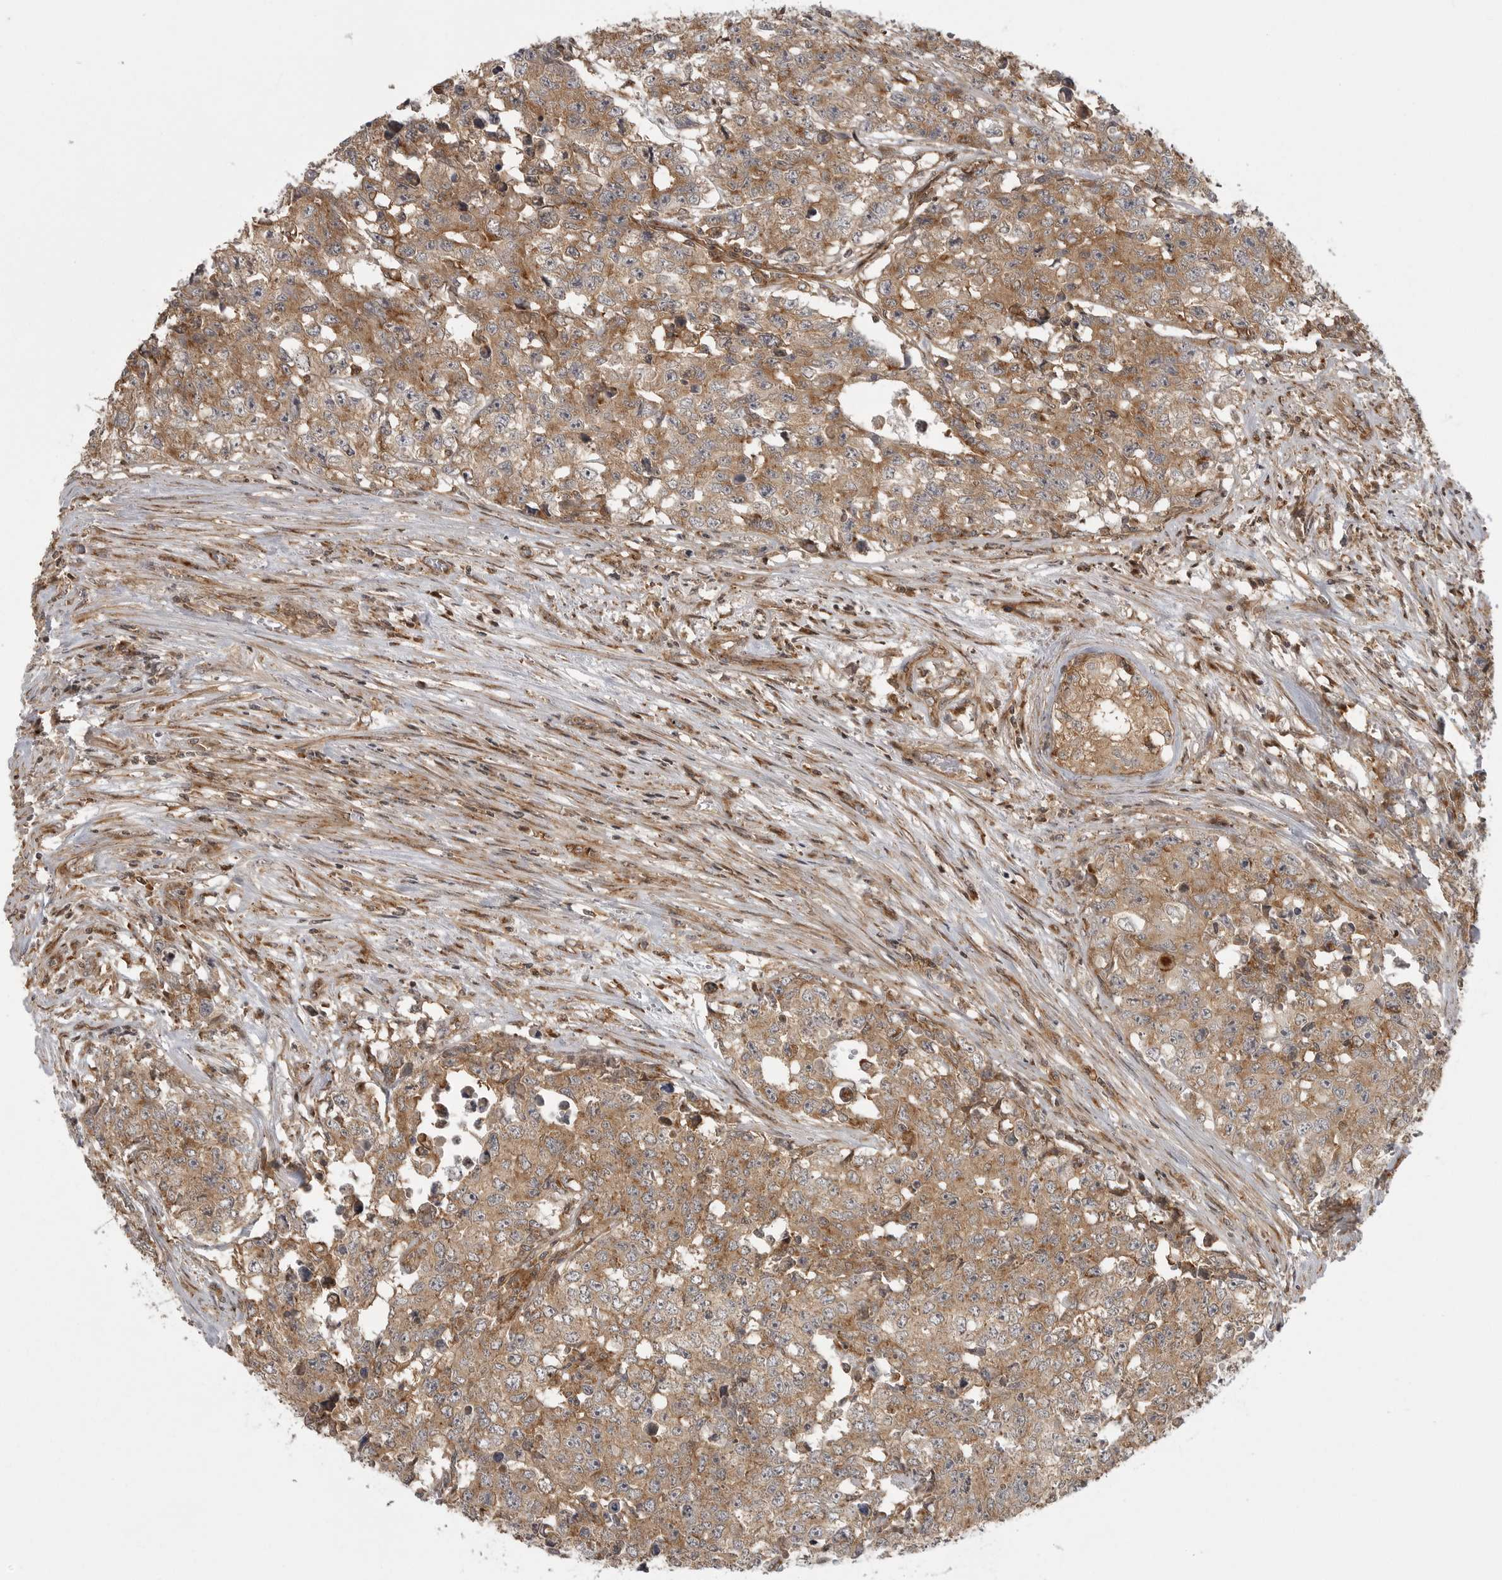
{"staining": {"intensity": "moderate", "quantity": ">75%", "location": "cytoplasmic/membranous"}, "tissue": "testis cancer", "cell_type": "Tumor cells", "image_type": "cancer", "snomed": [{"axis": "morphology", "description": "Carcinoma, Embryonal, NOS"}, {"axis": "topography", "description": "Testis"}], "caption": "Protein expression analysis of testis cancer (embryonal carcinoma) exhibits moderate cytoplasmic/membranous positivity in approximately >75% of tumor cells.", "gene": "FAT3", "patient": {"sex": "male", "age": 28}}